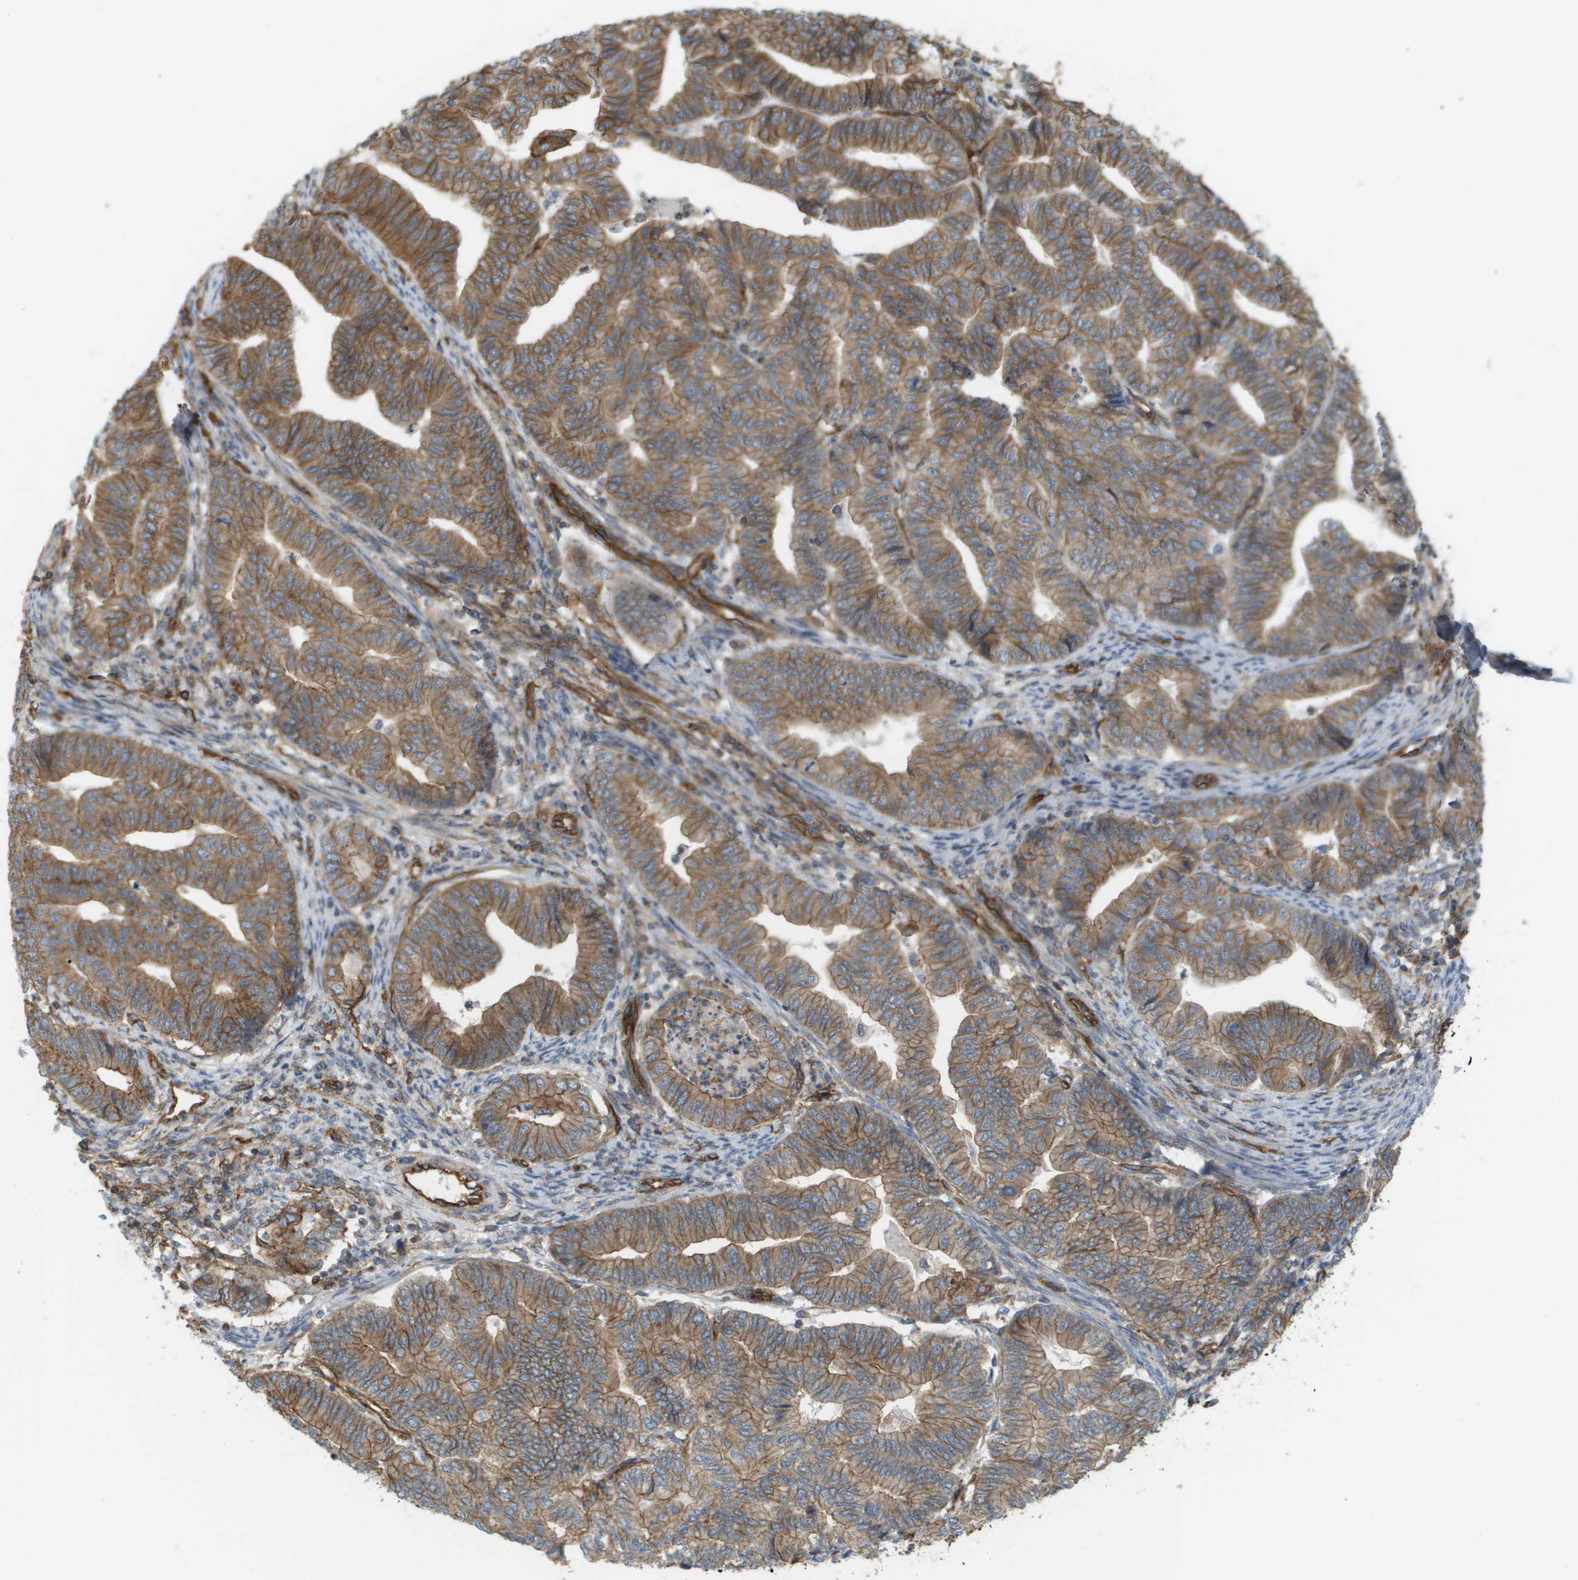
{"staining": {"intensity": "moderate", "quantity": ">75%", "location": "cytoplasmic/membranous"}, "tissue": "endometrial cancer", "cell_type": "Tumor cells", "image_type": "cancer", "snomed": [{"axis": "morphology", "description": "Adenocarcinoma, NOS"}, {"axis": "topography", "description": "Endometrium"}], "caption": "Endometrial cancer (adenocarcinoma) tissue exhibits moderate cytoplasmic/membranous staining in about >75% of tumor cells, visualized by immunohistochemistry.", "gene": "SGMS2", "patient": {"sex": "female", "age": 79}}